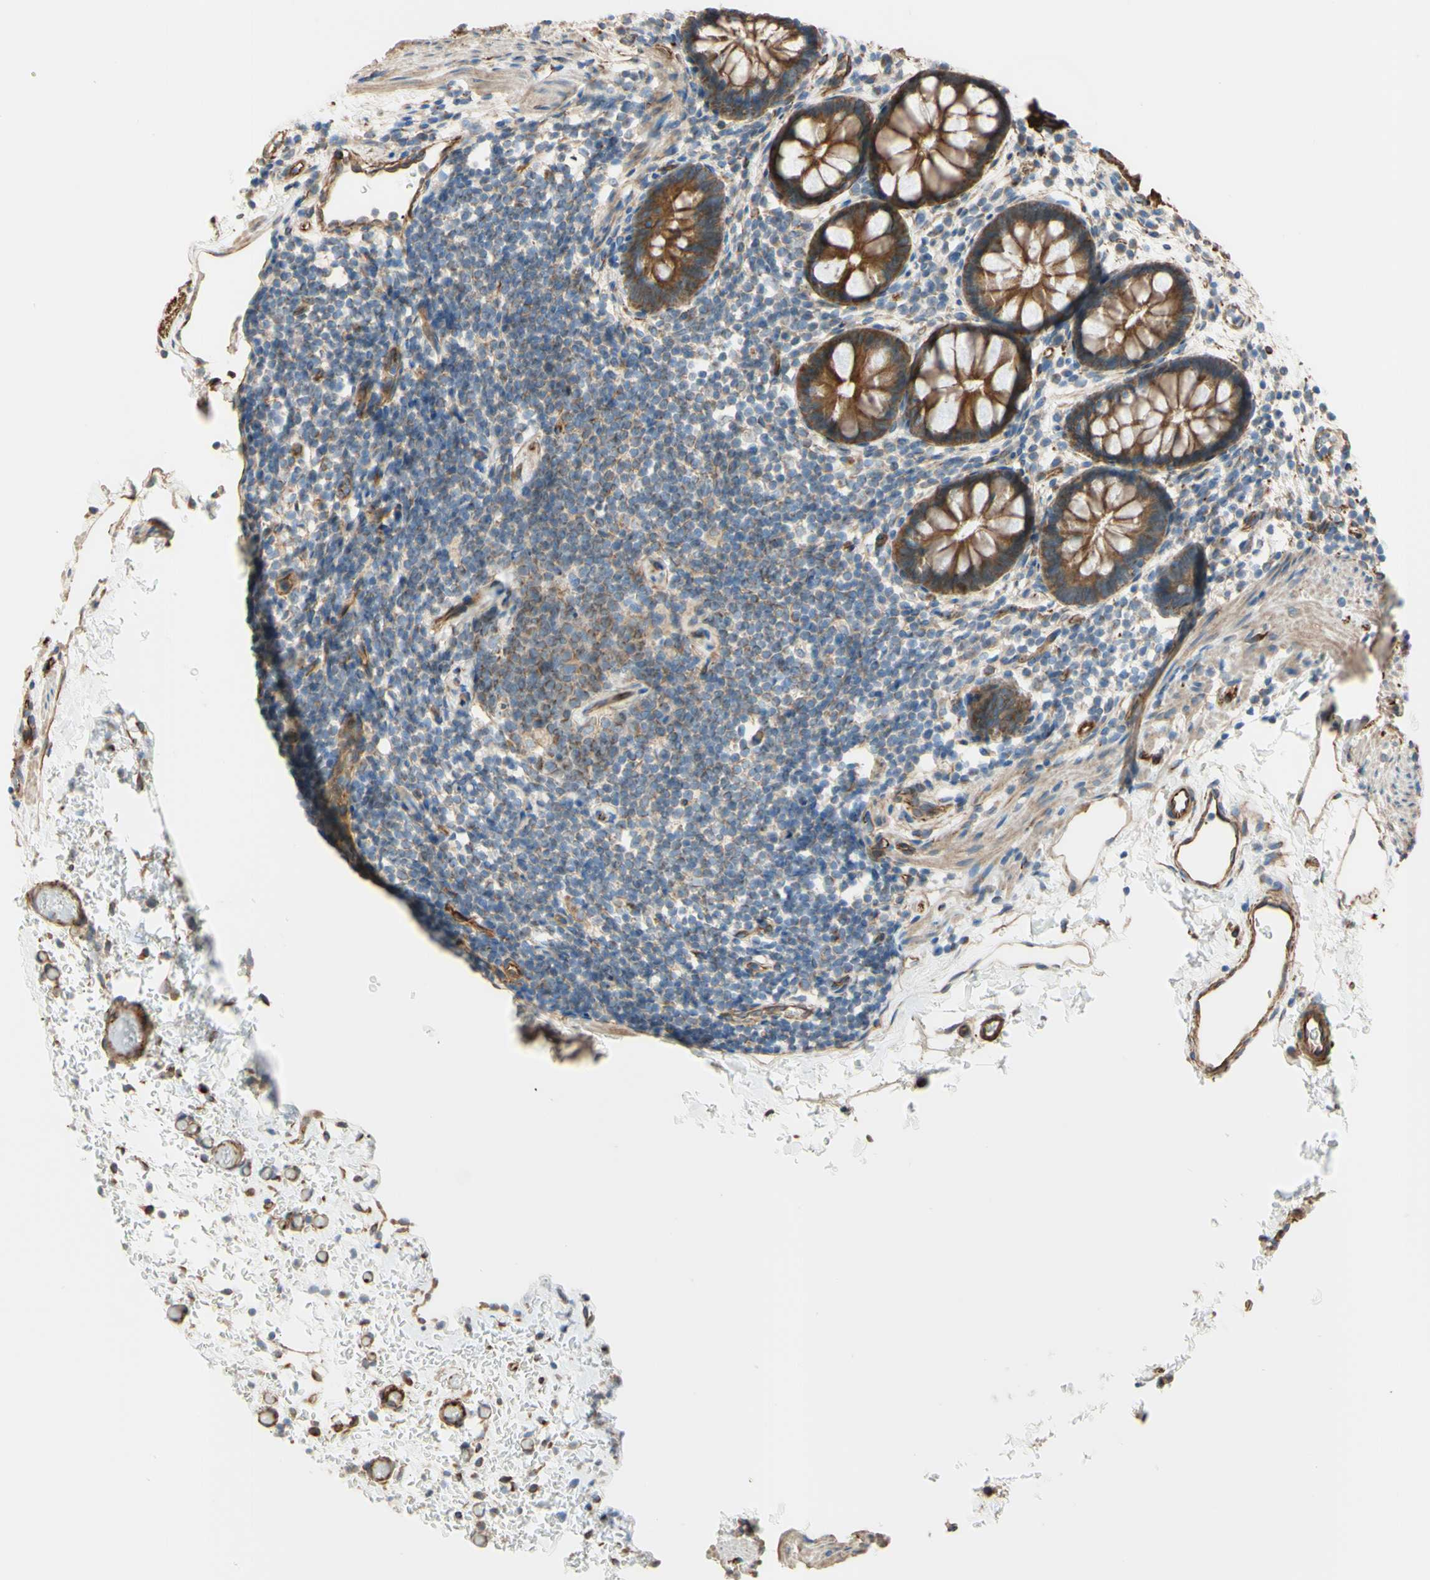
{"staining": {"intensity": "strong", "quantity": ">75%", "location": "cytoplasmic/membranous"}, "tissue": "rectum", "cell_type": "Glandular cells", "image_type": "normal", "snomed": [{"axis": "morphology", "description": "Normal tissue, NOS"}, {"axis": "topography", "description": "Rectum"}], "caption": "DAB (3,3'-diaminobenzidine) immunohistochemical staining of normal rectum exhibits strong cytoplasmic/membranous protein staining in about >75% of glandular cells.", "gene": "ENDOD1", "patient": {"sex": "female", "age": 24}}